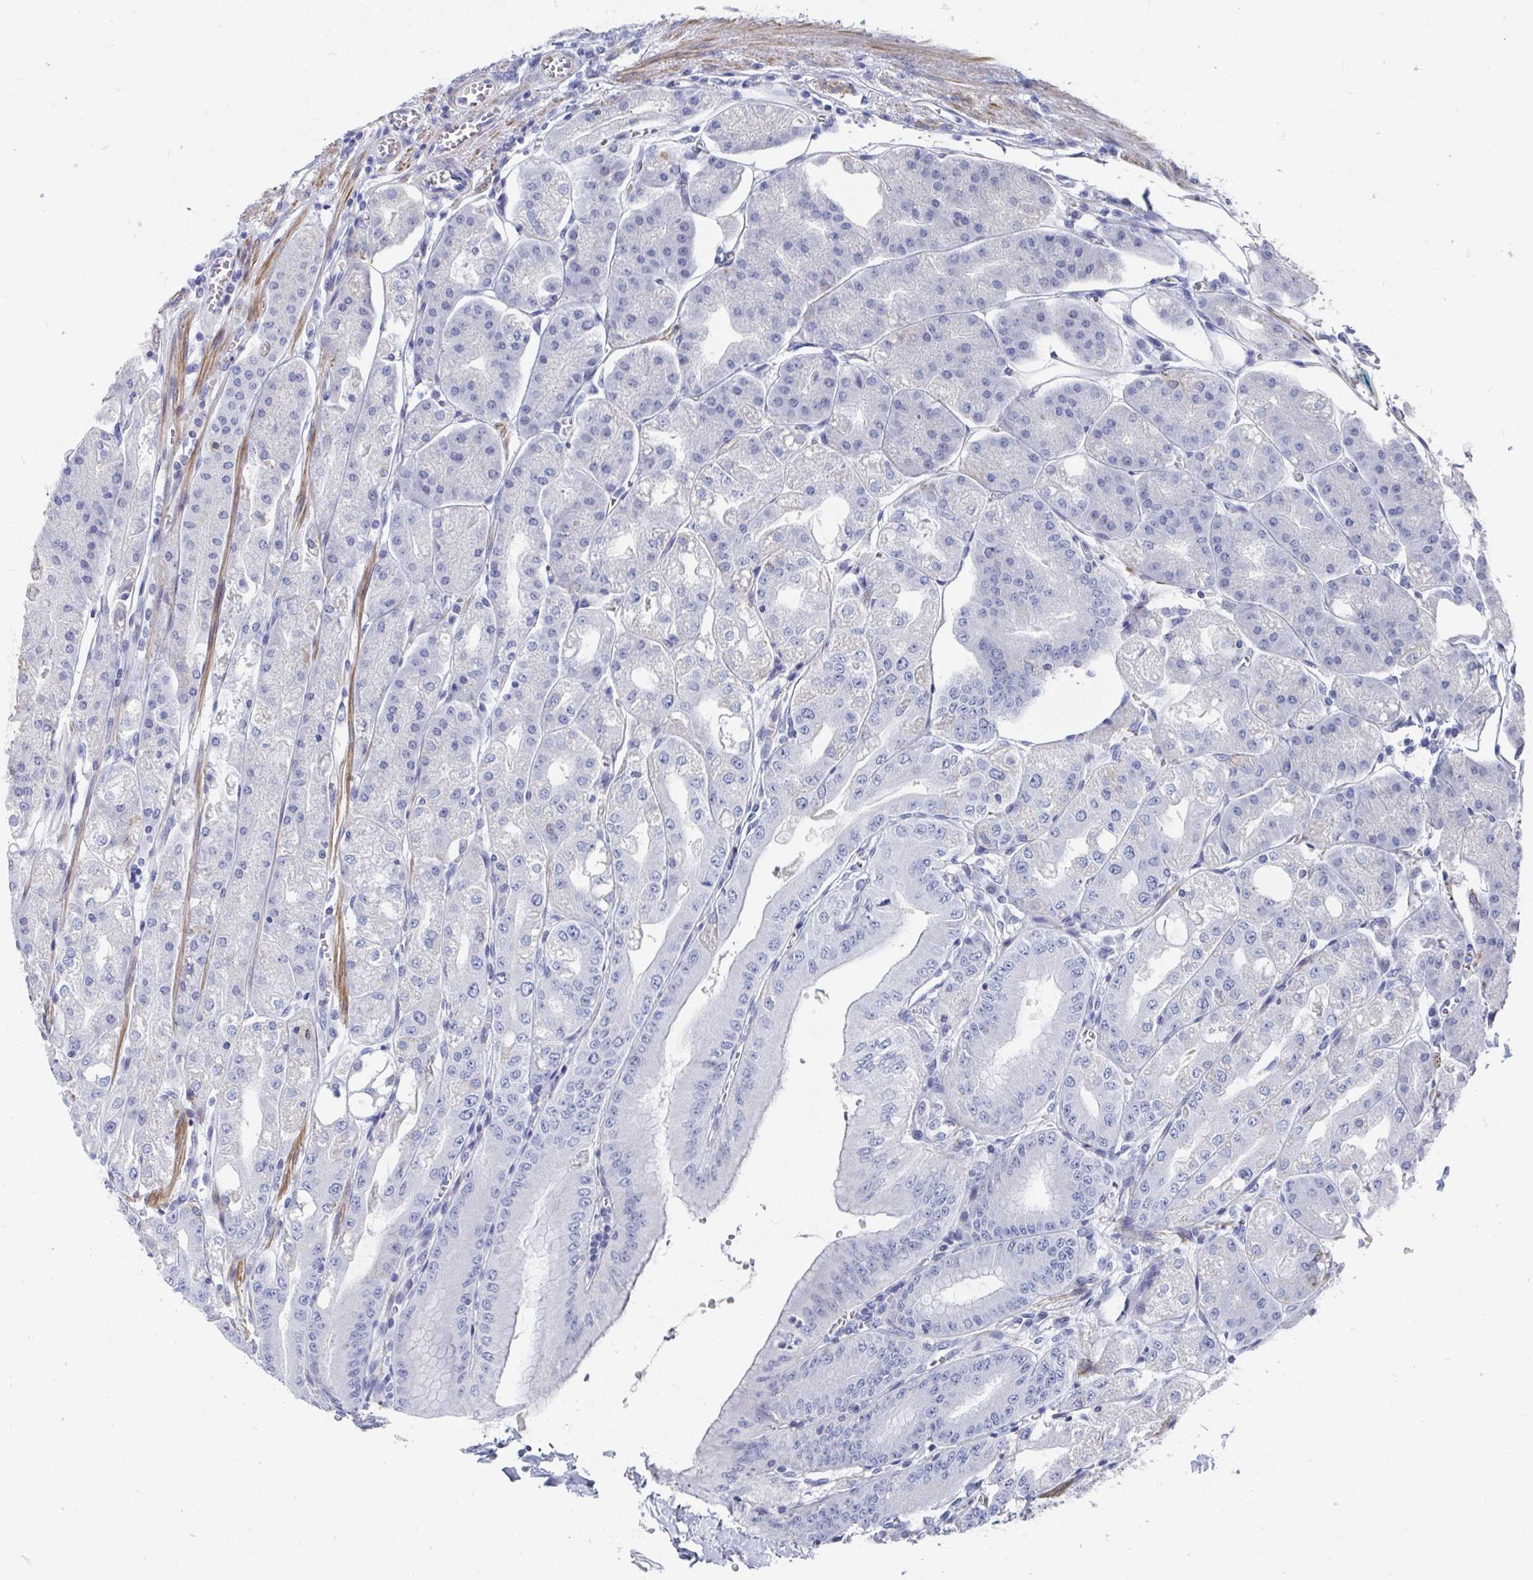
{"staining": {"intensity": "negative", "quantity": "none", "location": "none"}, "tissue": "stomach", "cell_type": "Glandular cells", "image_type": "normal", "snomed": [{"axis": "morphology", "description": "Normal tissue, NOS"}, {"axis": "topography", "description": "Stomach, lower"}], "caption": "Immunohistochemical staining of benign stomach exhibits no significant positivity in glandular cells. (DAB immunohistochemistry (IHC) visualized using brightfield microscopy, high magnification).", "gene": "ZFP82", "patient": {"sex": "male", "age": 71}}